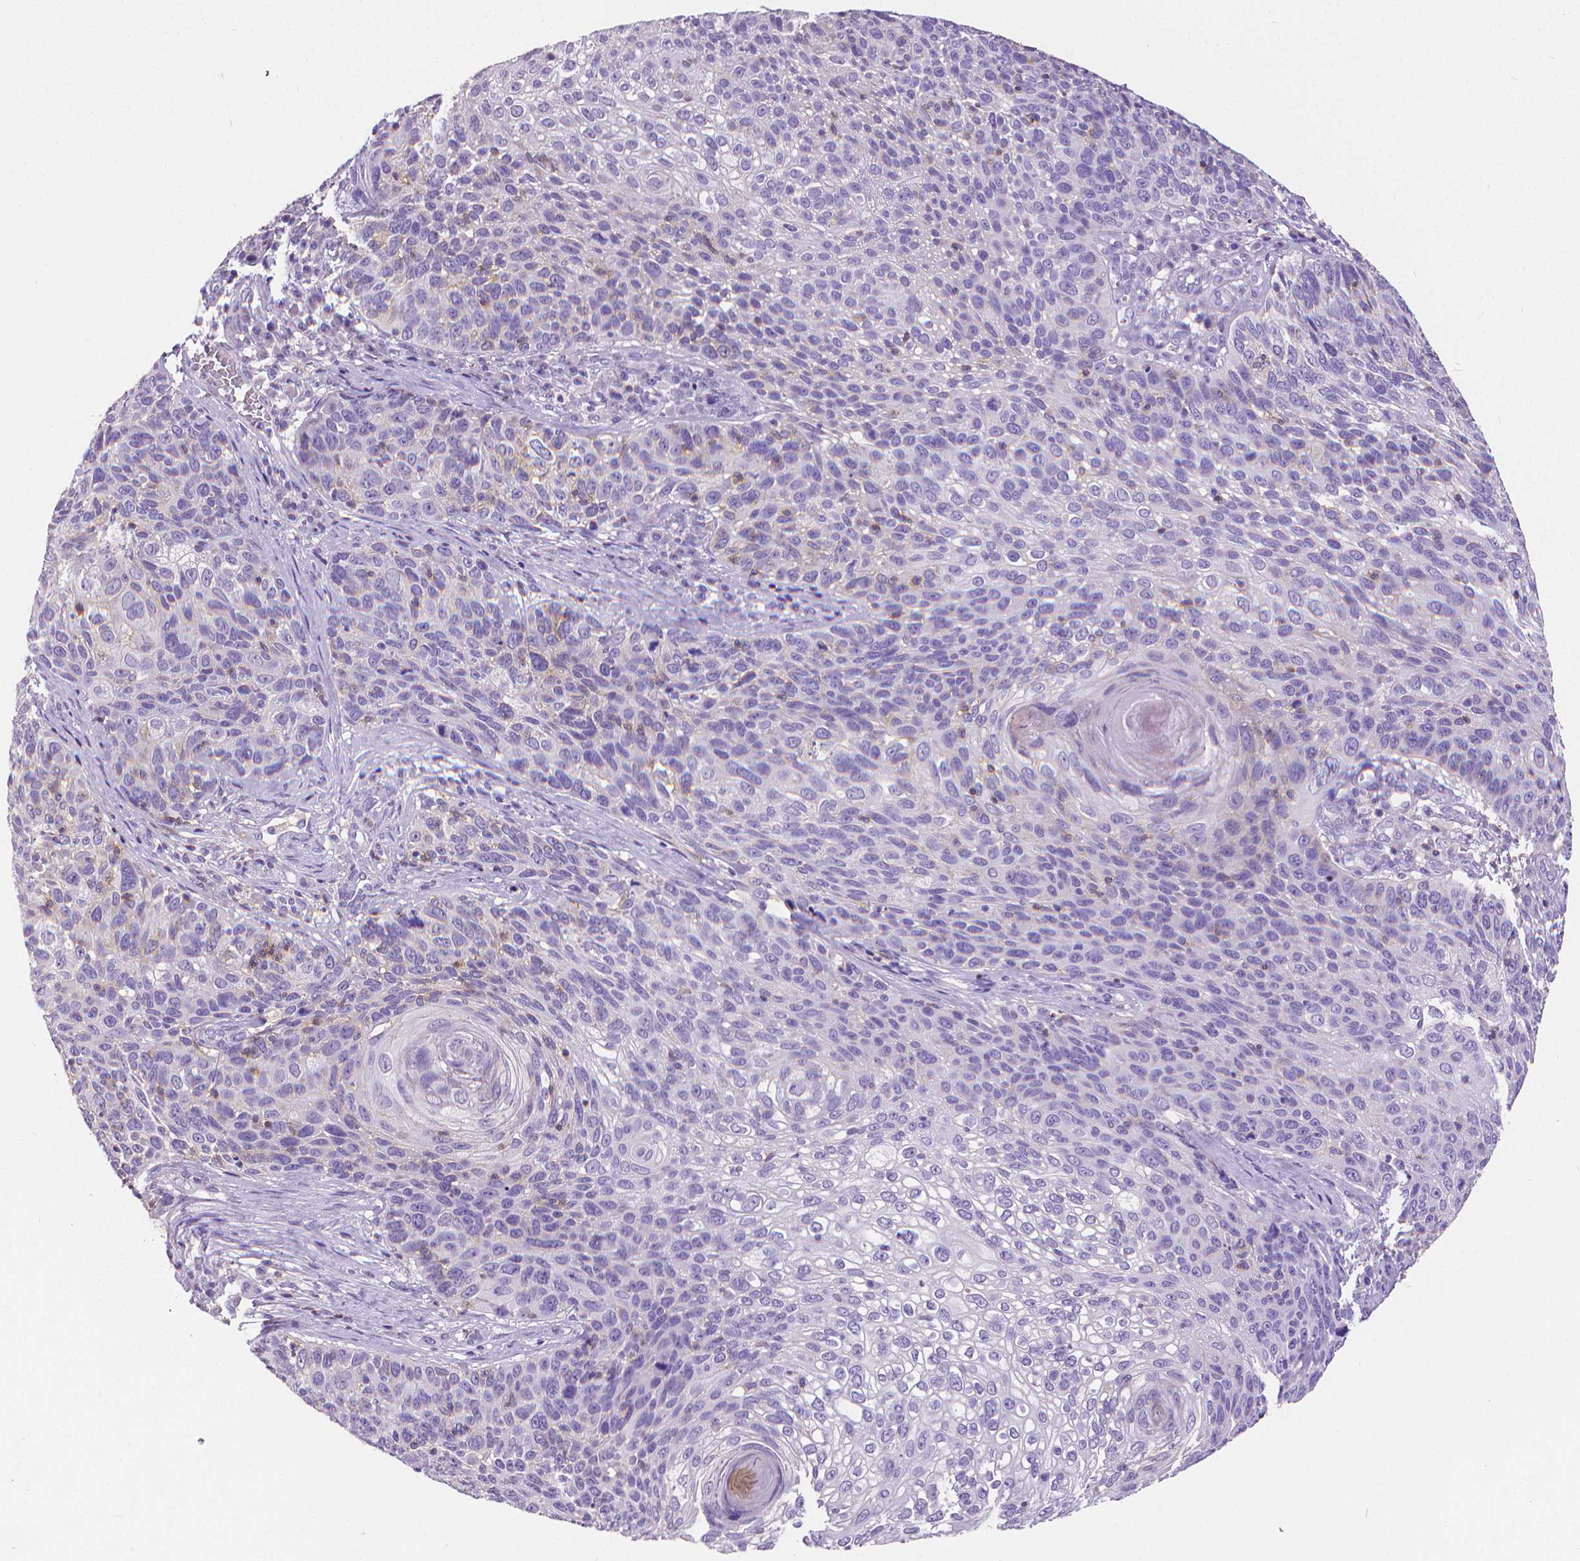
{"staining": {"intensity": "negative", "quantity": "none", "location": "none"}, "tissue": "skin cancer", "cell_type": "Tumor cells", "image_type": "cancer", "snomed": [{"axis": "morphology", "description": "Squamous cell carcinoma, NOS"}, {"axis": "topography", "description": "Skin"}], "caption": "This is an IHC micrograph of human skin squamous cell carcinoma. There is no expression in tumor cells.", "gene": "CD4", "patient": {"sex": "male", "age": 92}}